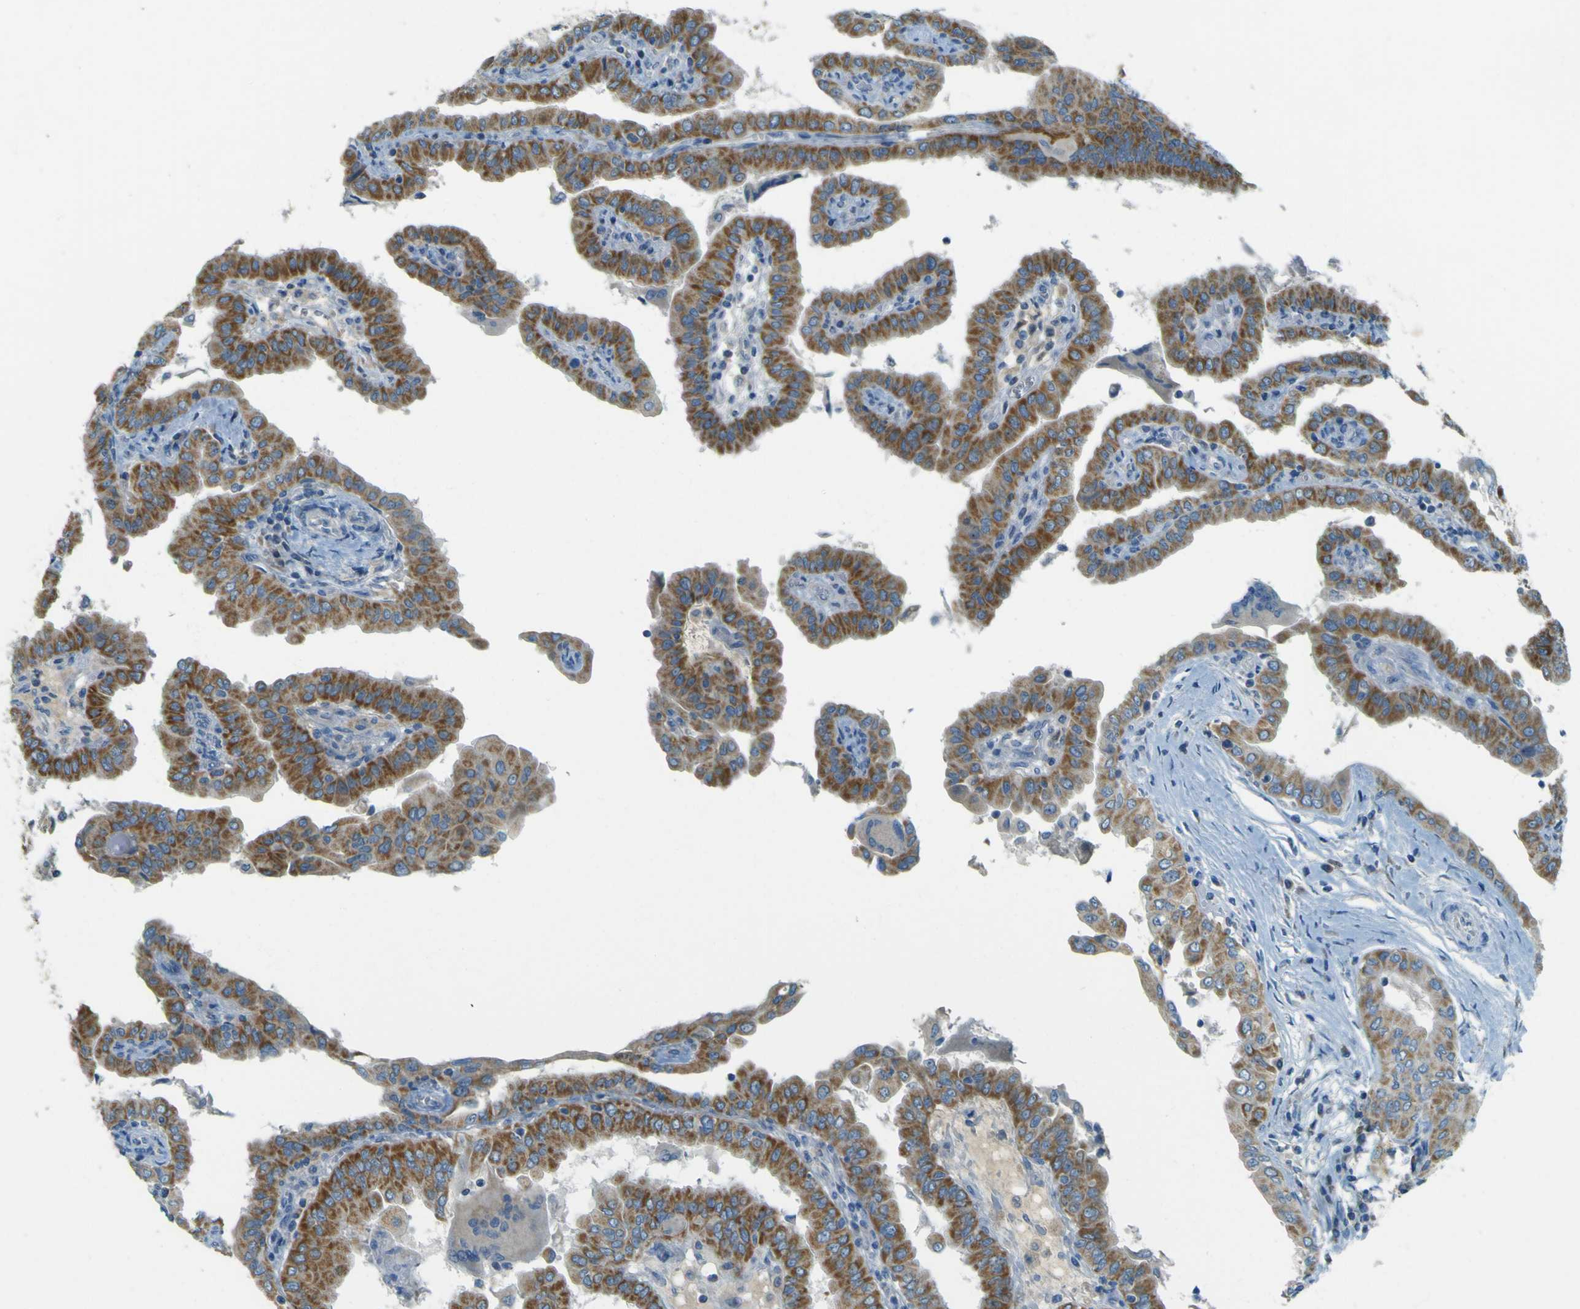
{"staining": {"intensity": "moderate", "quantity": ">75%", "location": "cytoplasmic/membranous"}, "tissue": "thyroid cancer", "cell_type": "Tumor cells", "image_type": "cancer", "snomed": [{"axis": "morphology", "description": "Papillary adenocarcinoma, NOS"}, {"axis": "topography", "description": "Thyroid gland"}], "caption": "The micrograph displays staining of papillary adenocarcinoma (thyroid), revealing moderate cytoplasmic/membranous protein staining (brown color) within tumor cells. (DAB (3,3'-diaminobenzidine) = brown stain, brightfield microscopy at high magnification).", "gene": "FKTN", "patient": {"sex": "male", "age": 33}}